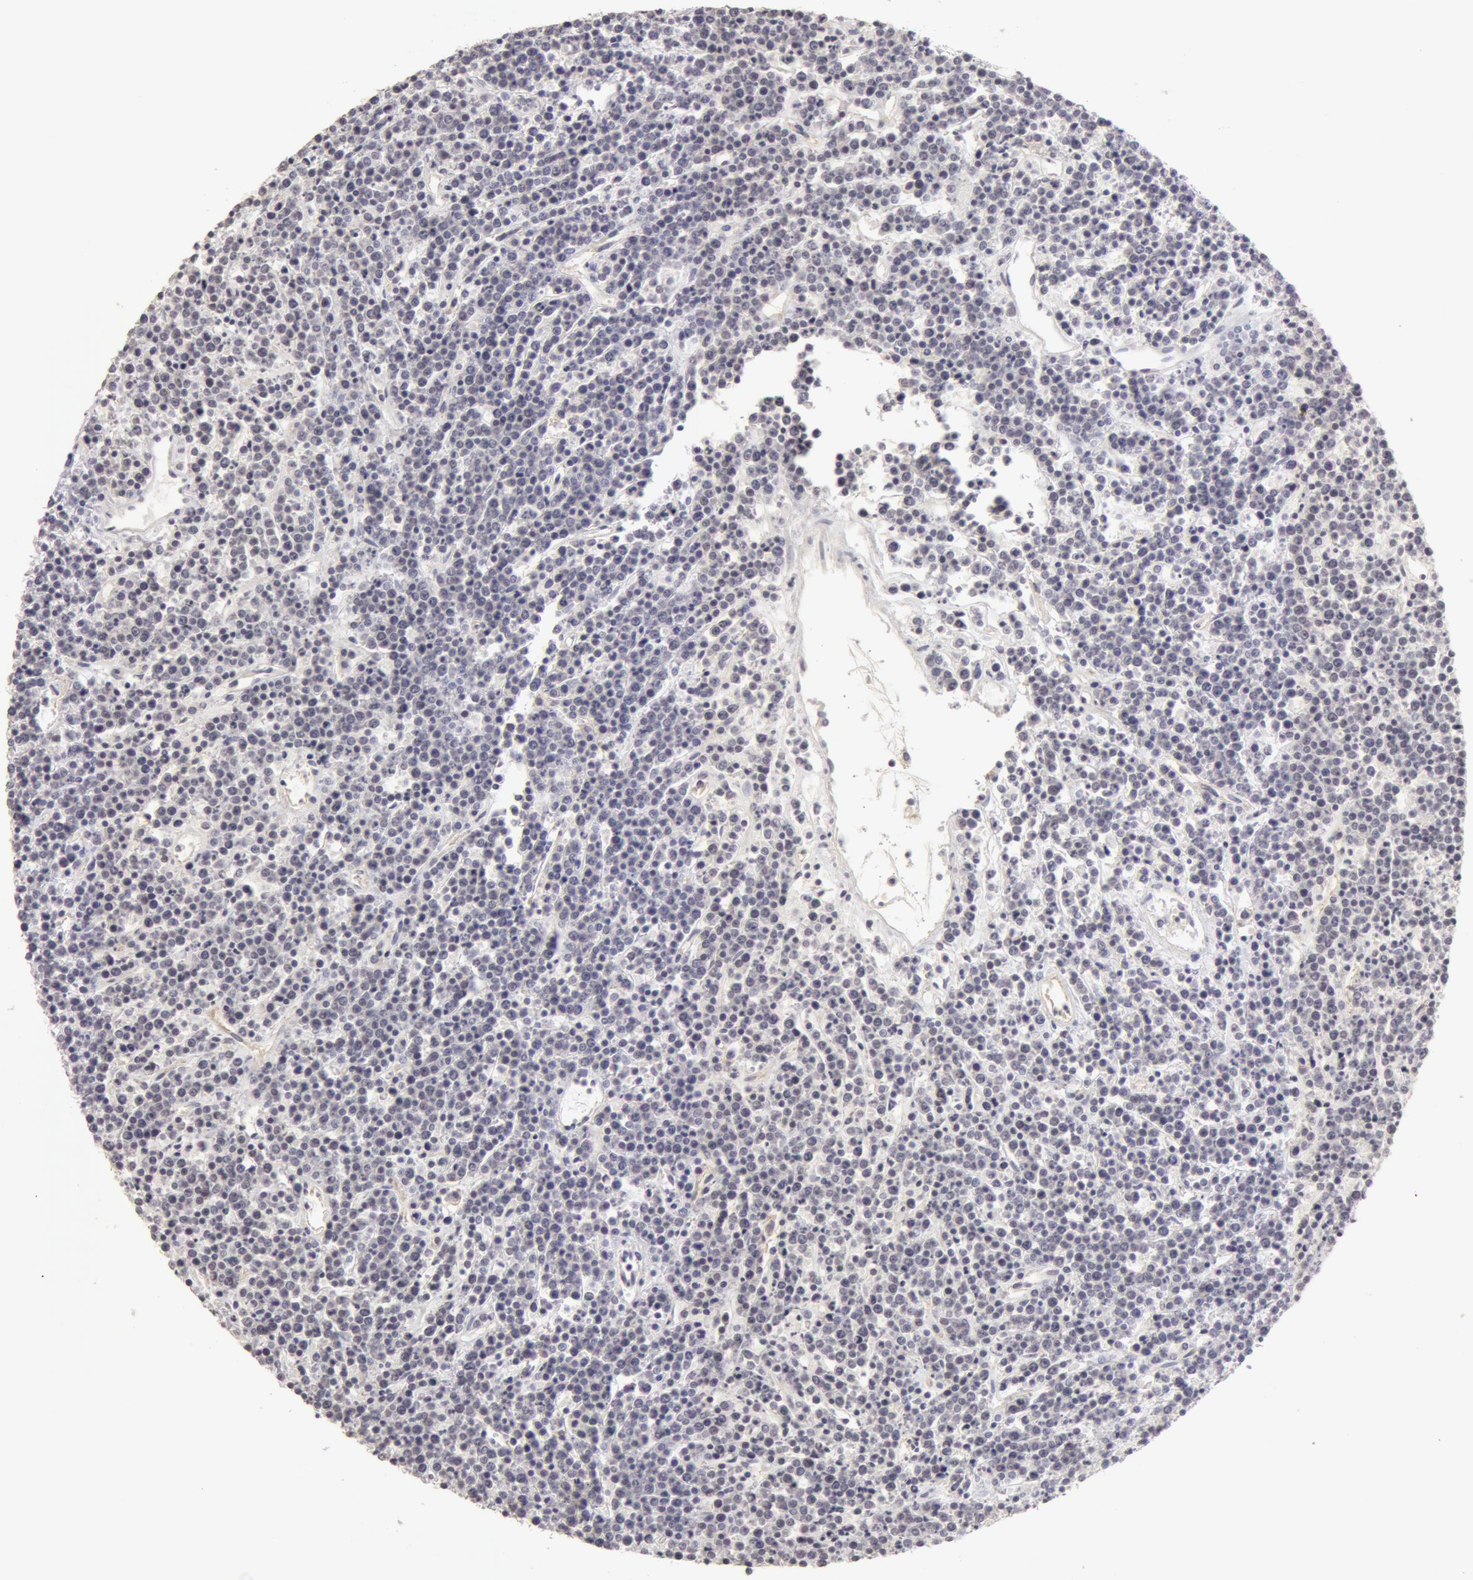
{"staining": {"intensity": "negative", "quantity": "none", "location": "none"}, "tissue": "lymphoma", "cell_type": "Tumor cells", "image_type": "cancer", "snomed": [{"axis": "morphology", "description": "Malignant lymphoma, non-Hodgkin's type, High grade"}, {"axis": "topography", "description": "Ovary"}], "caption": "The immunohistochemistry (IHC) photomicrograph has no significant staining in tumor cells of malignant lymphoma, non-Hodgkin's type (high-grade) tissue.", "gene": "ADAM10", "patient": {"sex": "female", "age": 56}}